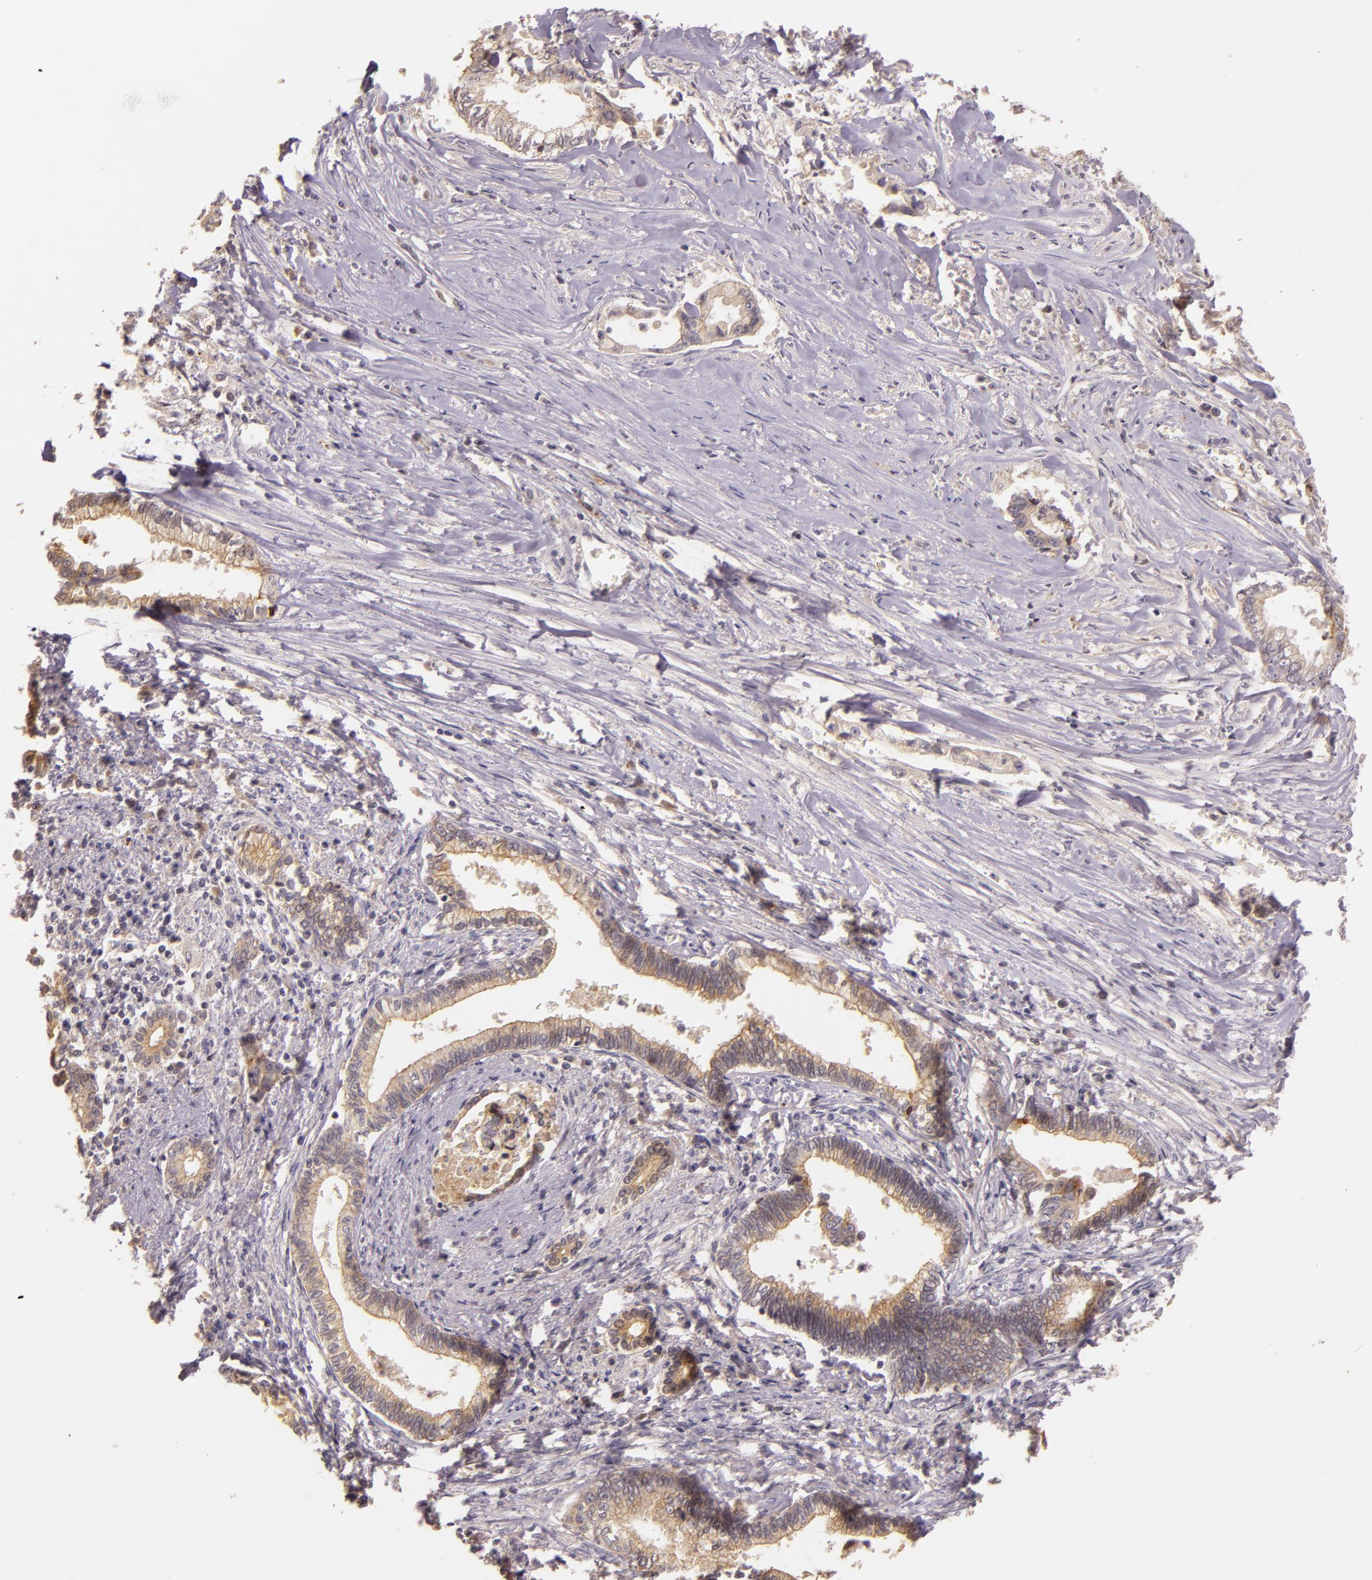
{"staining": {"intensity": "weak", "quantity": "25%-75%", "location": "cytoplasmic/membranous"}, "tissue": "liver cancer", "cell_type": "Tumor cells", "image_type": "cancer", "snomed": [{"axis": "morphology", "description": "Cholangiocarcinoma"}, {"axis": "topography", "description": "Liver"}], "caption": "Immunohistochemistry of liver cholangiocarcinoma shows low levels of weak cytoplasmic/membranous positivity in about 25%-75% of tumor cells.", "gene": "ARMH4", "patient": {"sex": "male", "age": 57}}